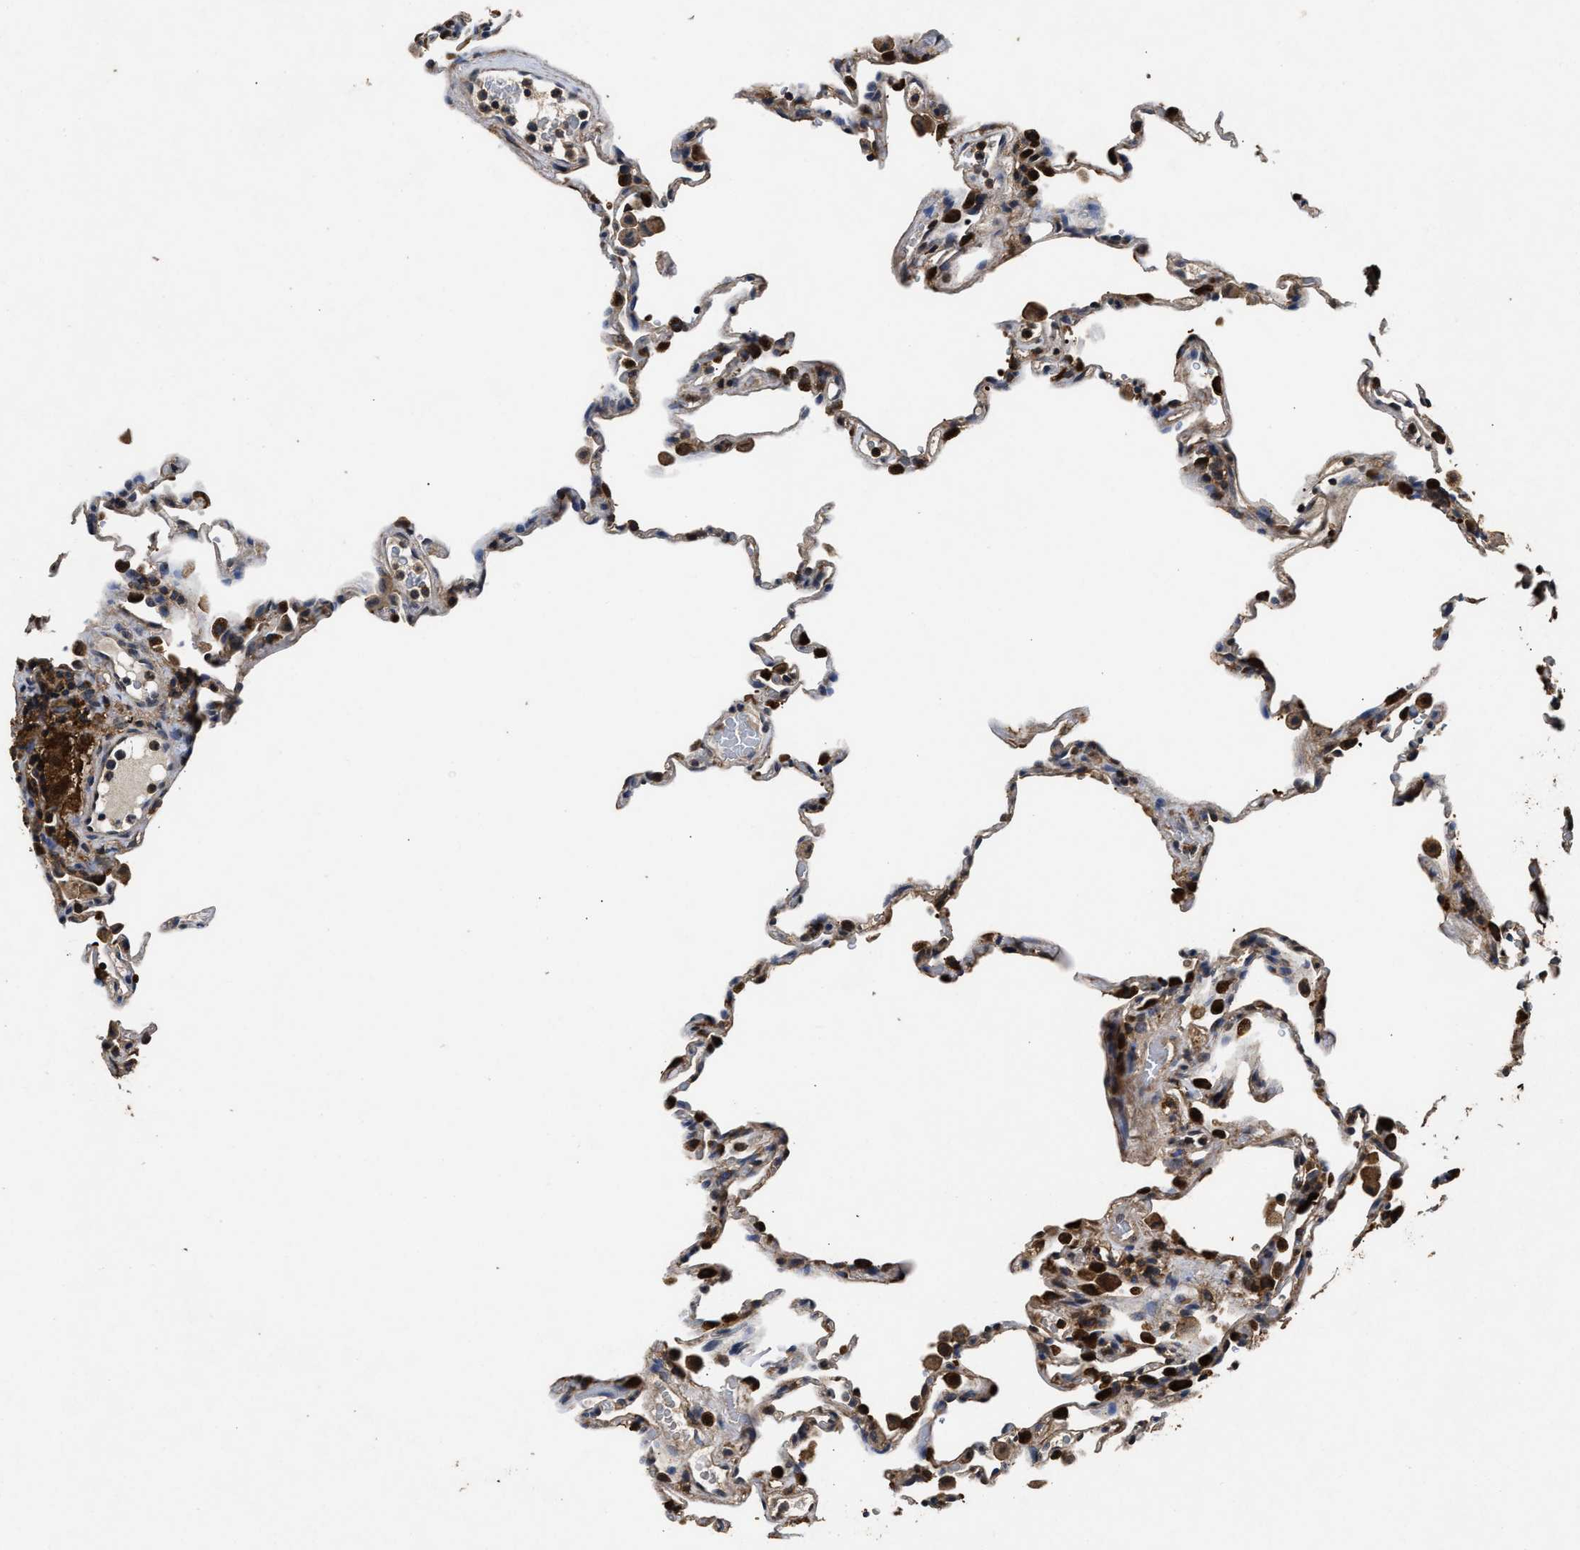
{"staining": {"intensity": "strong", "quantity": "25%-75%", "location": "cytoplasmic/membranous,nuclear"}, "tissue": "lung", "cell_type": "Alveolar cells", "image_type": "normal", "snomed": [{"axis": "morphology", "description": "Normal tissue, NOS"}, {"axis": "topography", "description": "Lung"}], "caption": "Lung stained with DAB immunohistochemistry (IHC) exhibits high levels of strong cytoplasmic/membranous,nuclear expression in approximately 25%-75% of alveolar cells. Nuclei are stained in blue.", "gene": "ACAT2", "patient": {"sex": "male", "age": 59}}